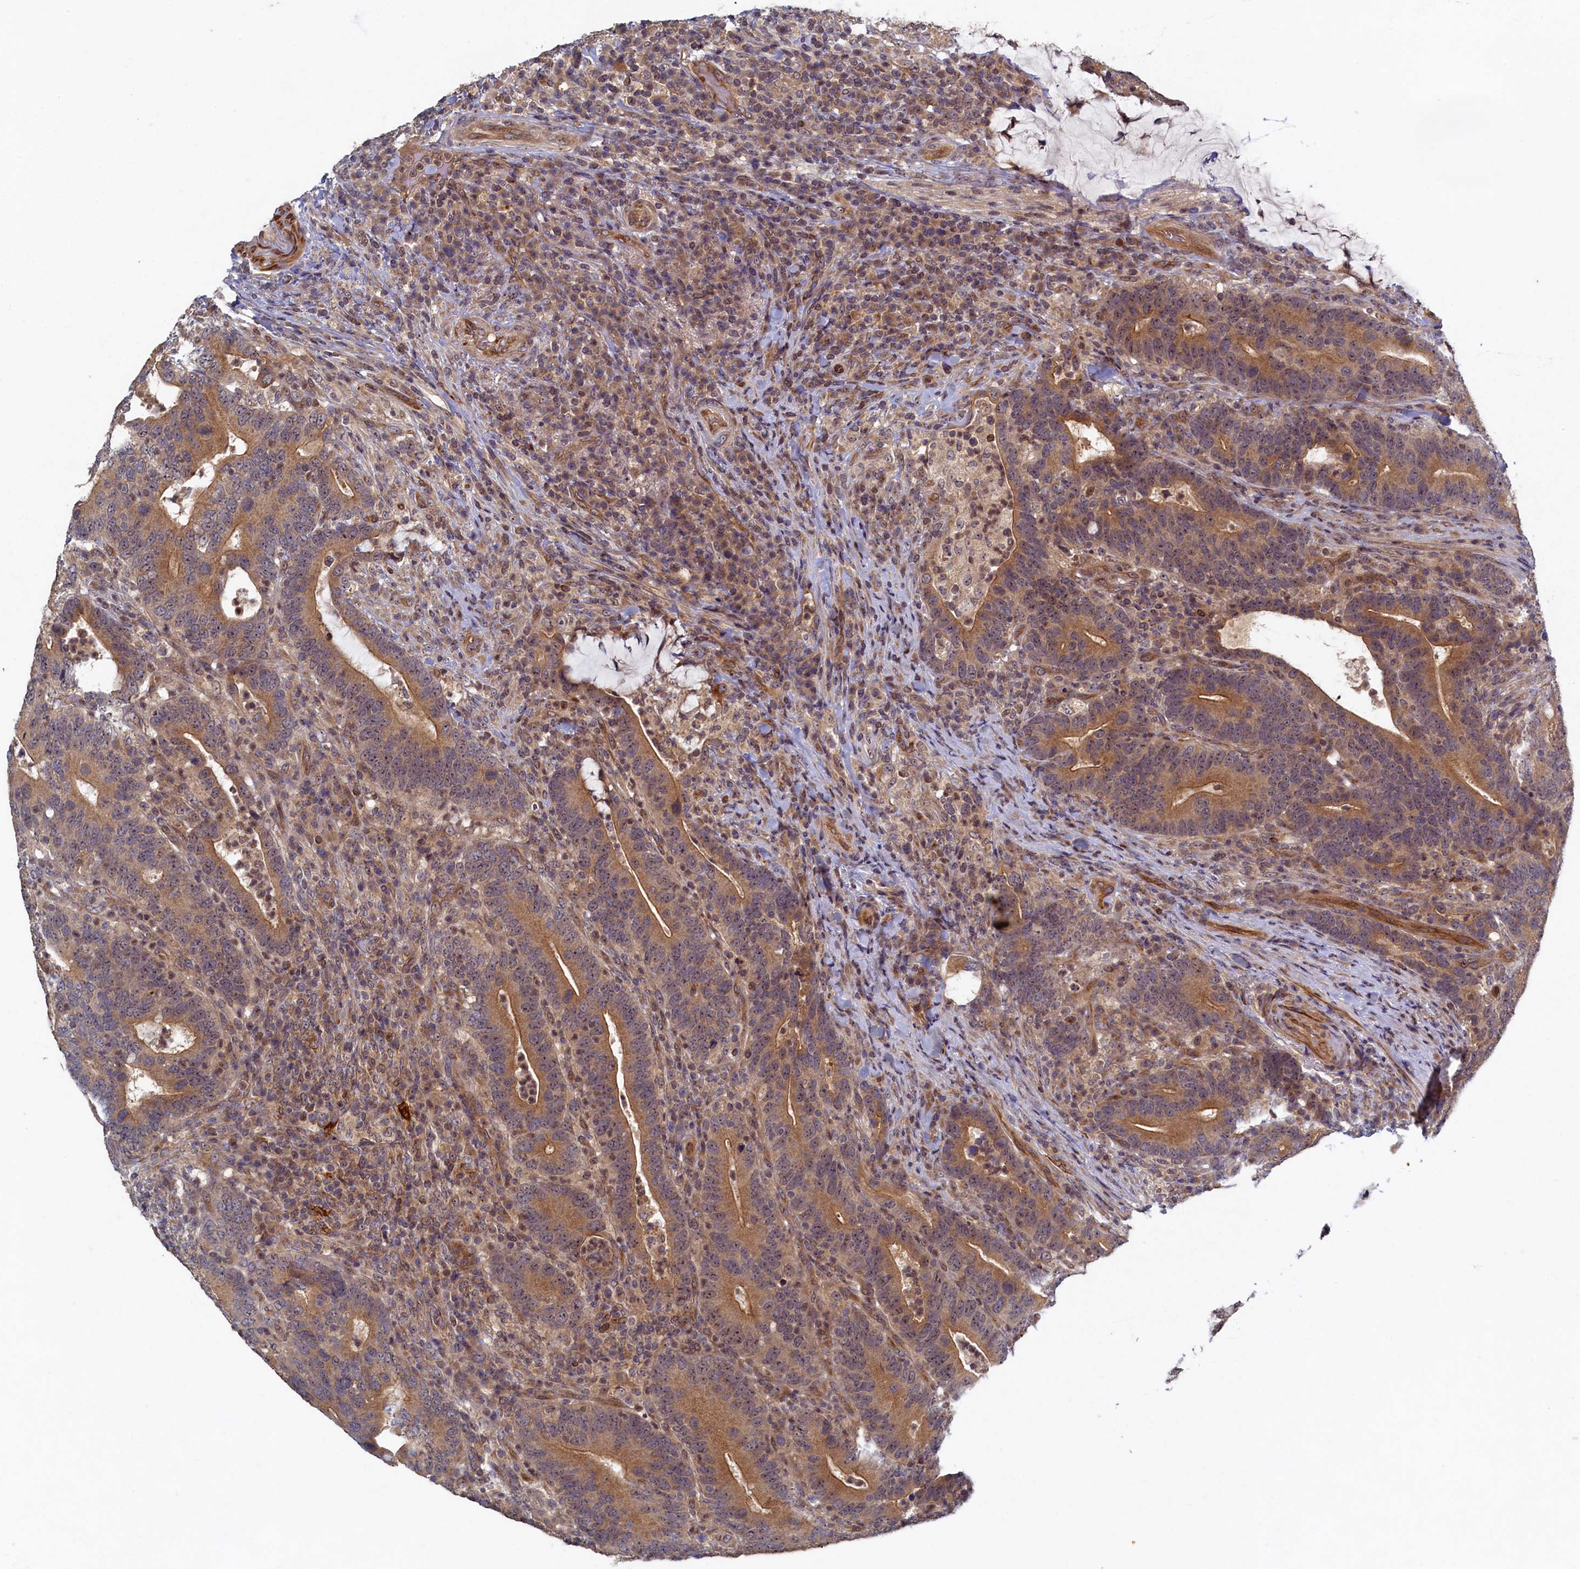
{"staining": {"intensity": "moderate", "quantity": ">75%", "location": "cytoplasmic/membranous"}, "tissue": "colorectal cancer", "cell_type": "Tumor cells", "image_type": "cancer", "snomed": [{"axis": "morphology", "description": "Adenocarcinoma, NOS"}, {"axis": "topography", "description": "Colon"}], "caption": "Protein analysis of colorectal adenocarcinoma tissue shows moderate cytoplasmic/membranous positivity in about >75% of tumor cells.", "gene": "CEP20", "patient": {"sex": "female", "age": 66}}